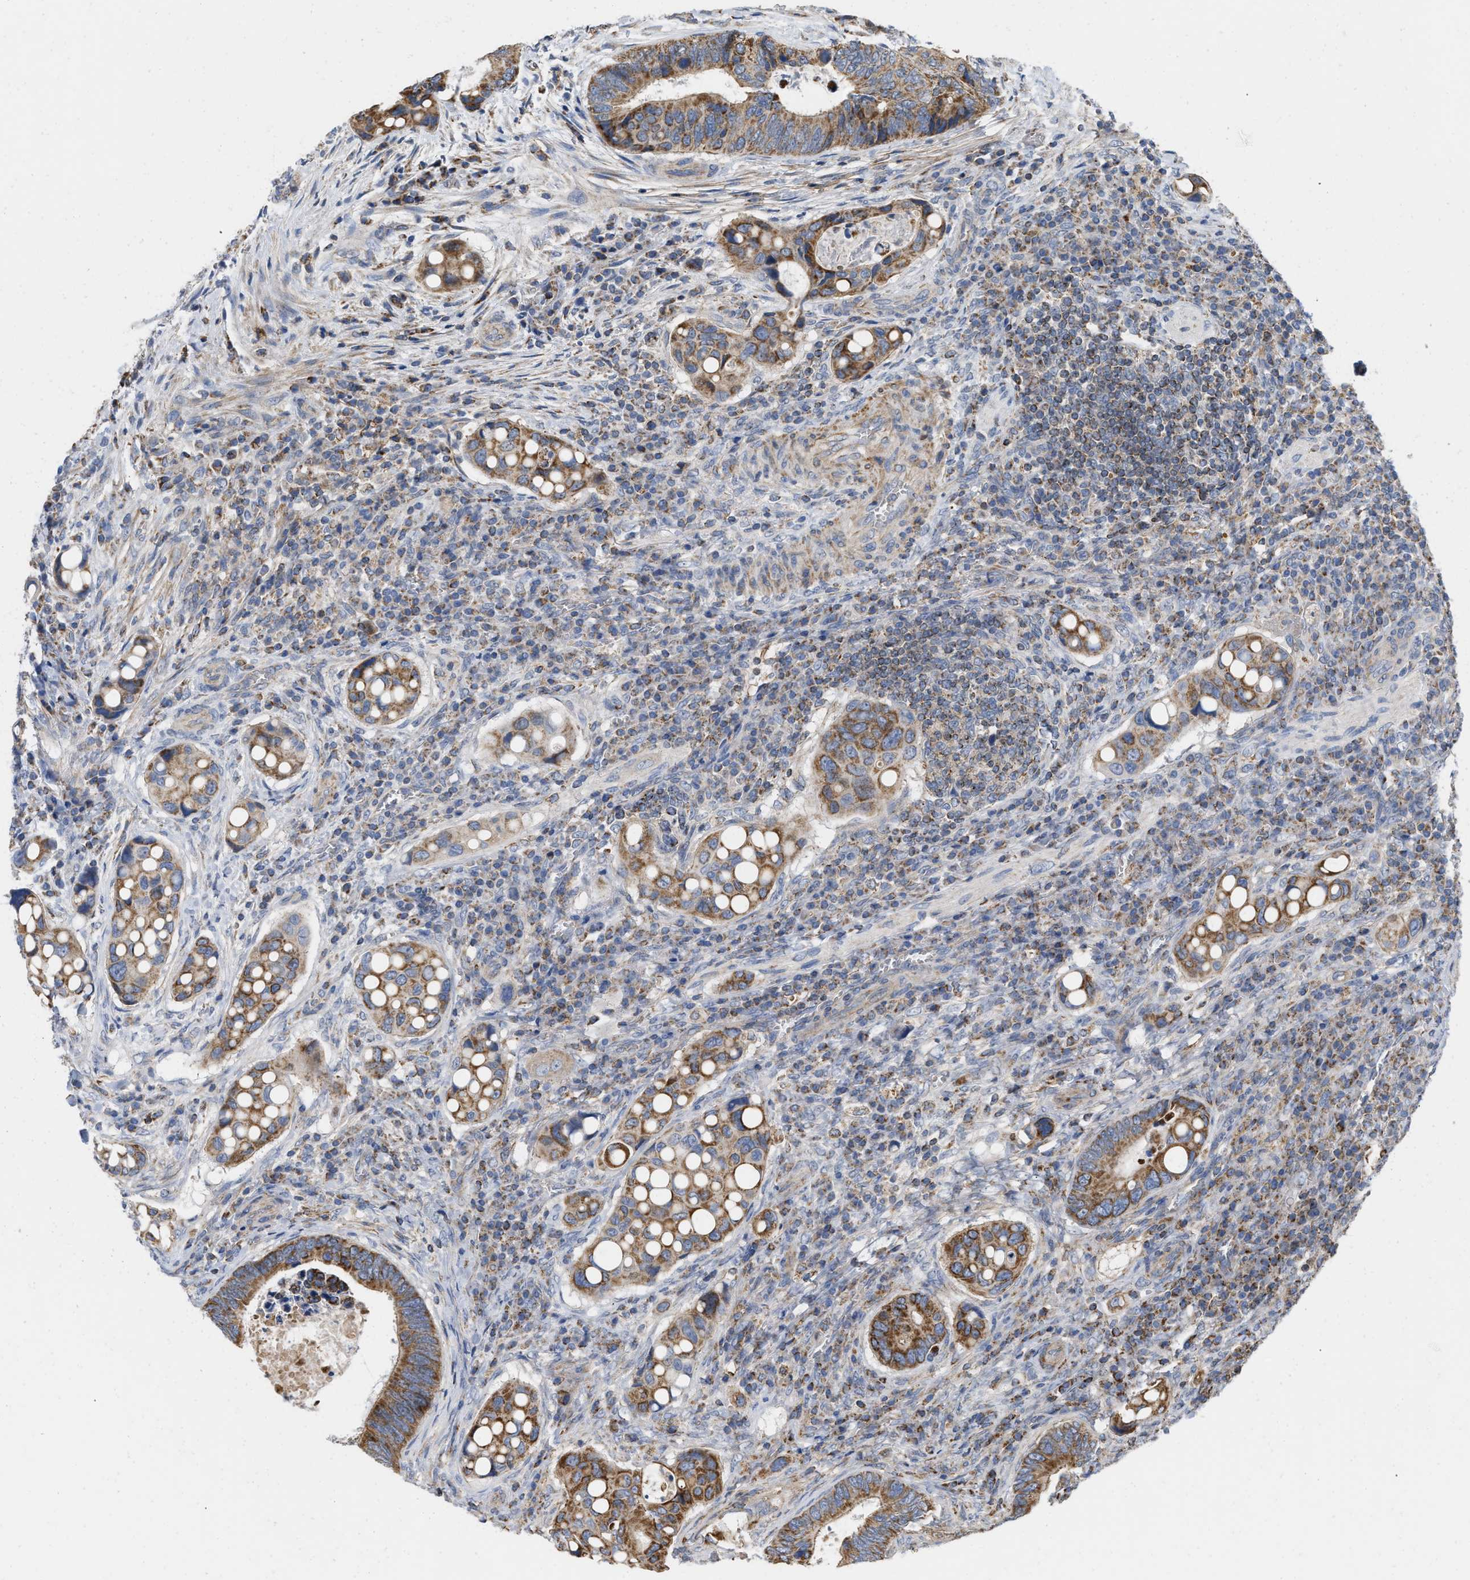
{"staining": {"intensity": "moderate", "quantity": ">75%", "location": "cytoplasmic/membranous"}, "tissue": "colorectal cancer", "cell_type": "Tumor cells", "image_type": "cancer", "snomed": [{"axis": "morphology", "description": "Inflammation, NOS"}, {"axis": "morphology", "description": "Adenocarcinoma, NOS"}, {"axis": "topography", "description": "Colon"}], "caption": "Adenocarcinoma (colorectal) stained with immunohistochemistry displays moderate cytoplasmic/membranous expression in approximately >75% of tumor cells.", "gene": "GRB10", "patient": {"sex": "male", "age": 72}}